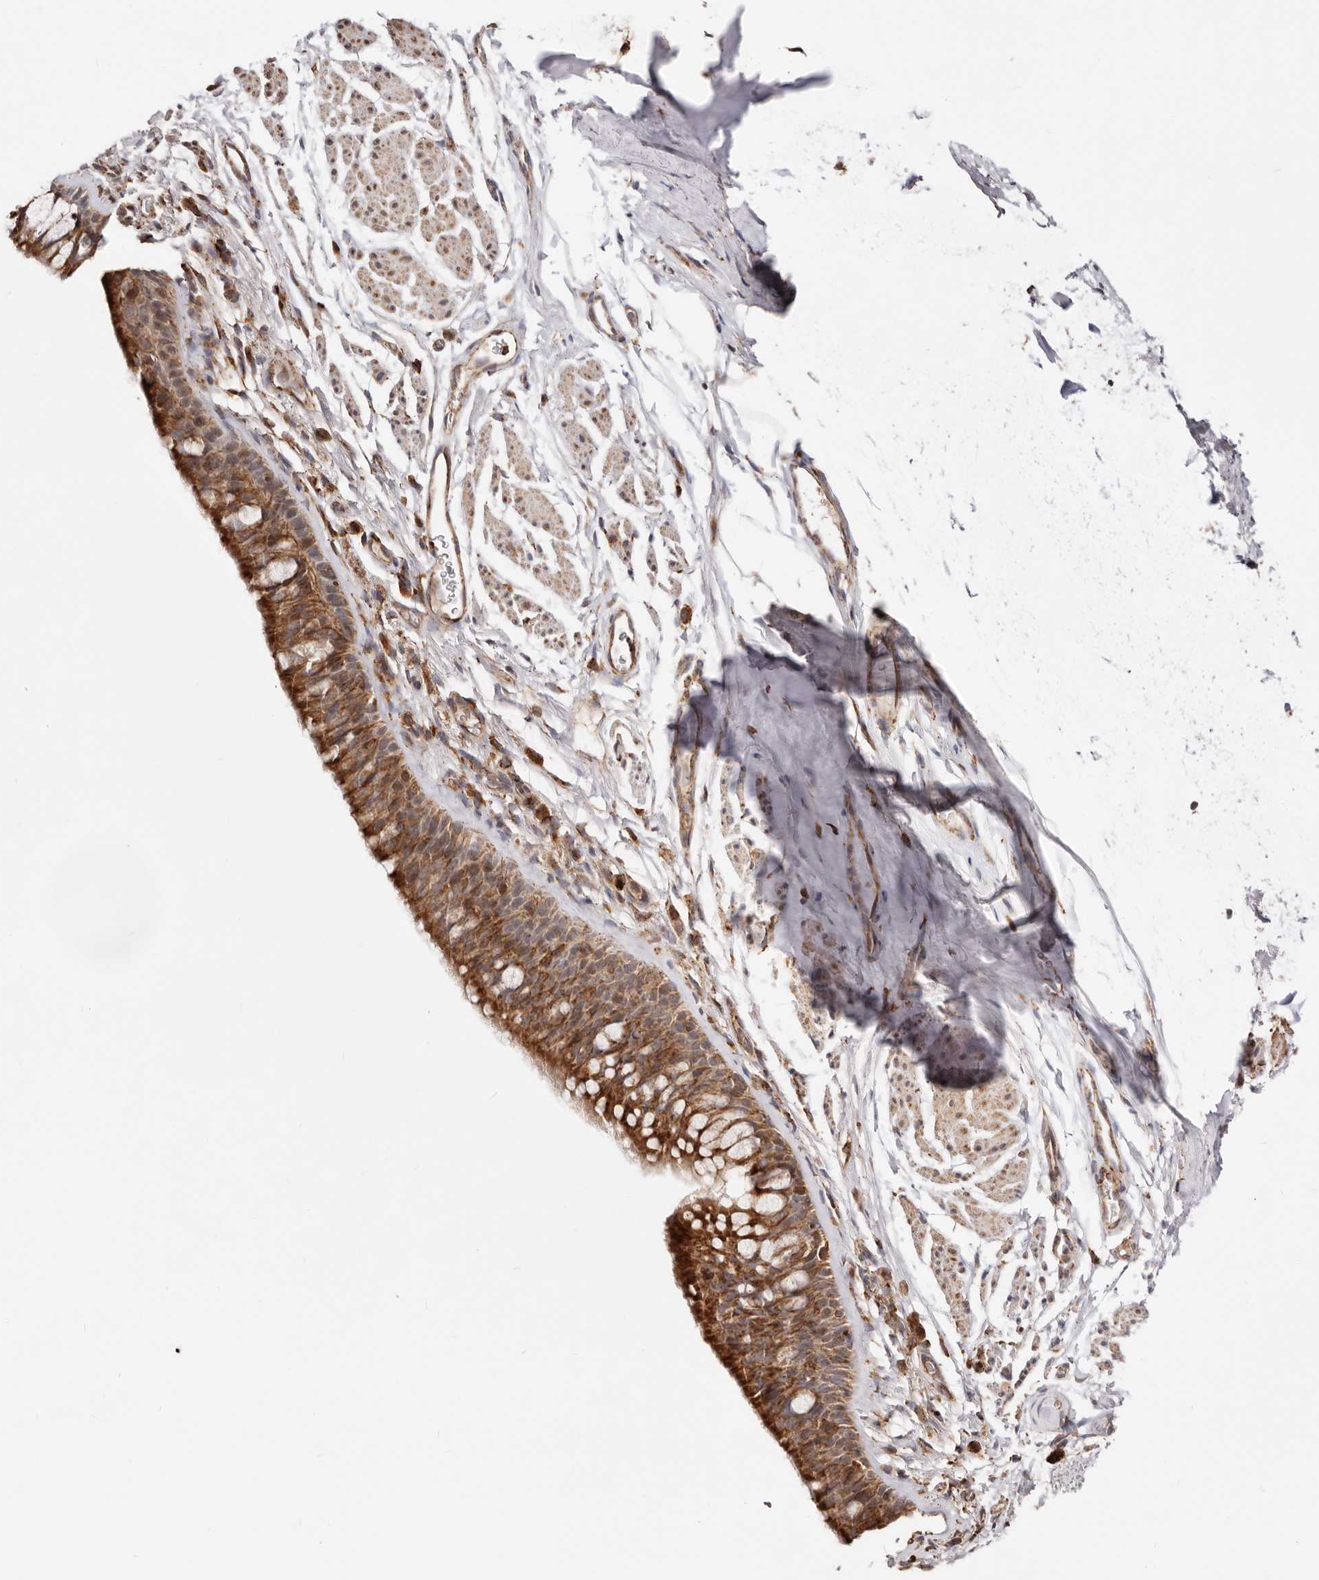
{"staining": {"intensity": "strong", "quantity": ">75%", "location": "cytoplasmic/membranous"}, "tissue": "bronchus", "cell_type": "Respiratory epithelial cells", "image_type": "normal", "snomed": [{"axis": "morphology", "description": "Normal tissue, NOS"}, {"axis": "topography", "description": "Cartilage tissue"}, {"axis": "topography", "description": "Bronchus"}], "caption": "Immunohistochemical staining of benign bronchus demonstrates strong cytoplasmic/membranous protein positivity in about >75% of respiratory epithelial cells. The staining was performed using DAB (3,3'-diaminobenzidine), with brown indicating positive protein expression. Nuclei are stained blue with hematoxylin.", "gene": "PRKACB", "patient": {"sex": "female", "age": 53}}